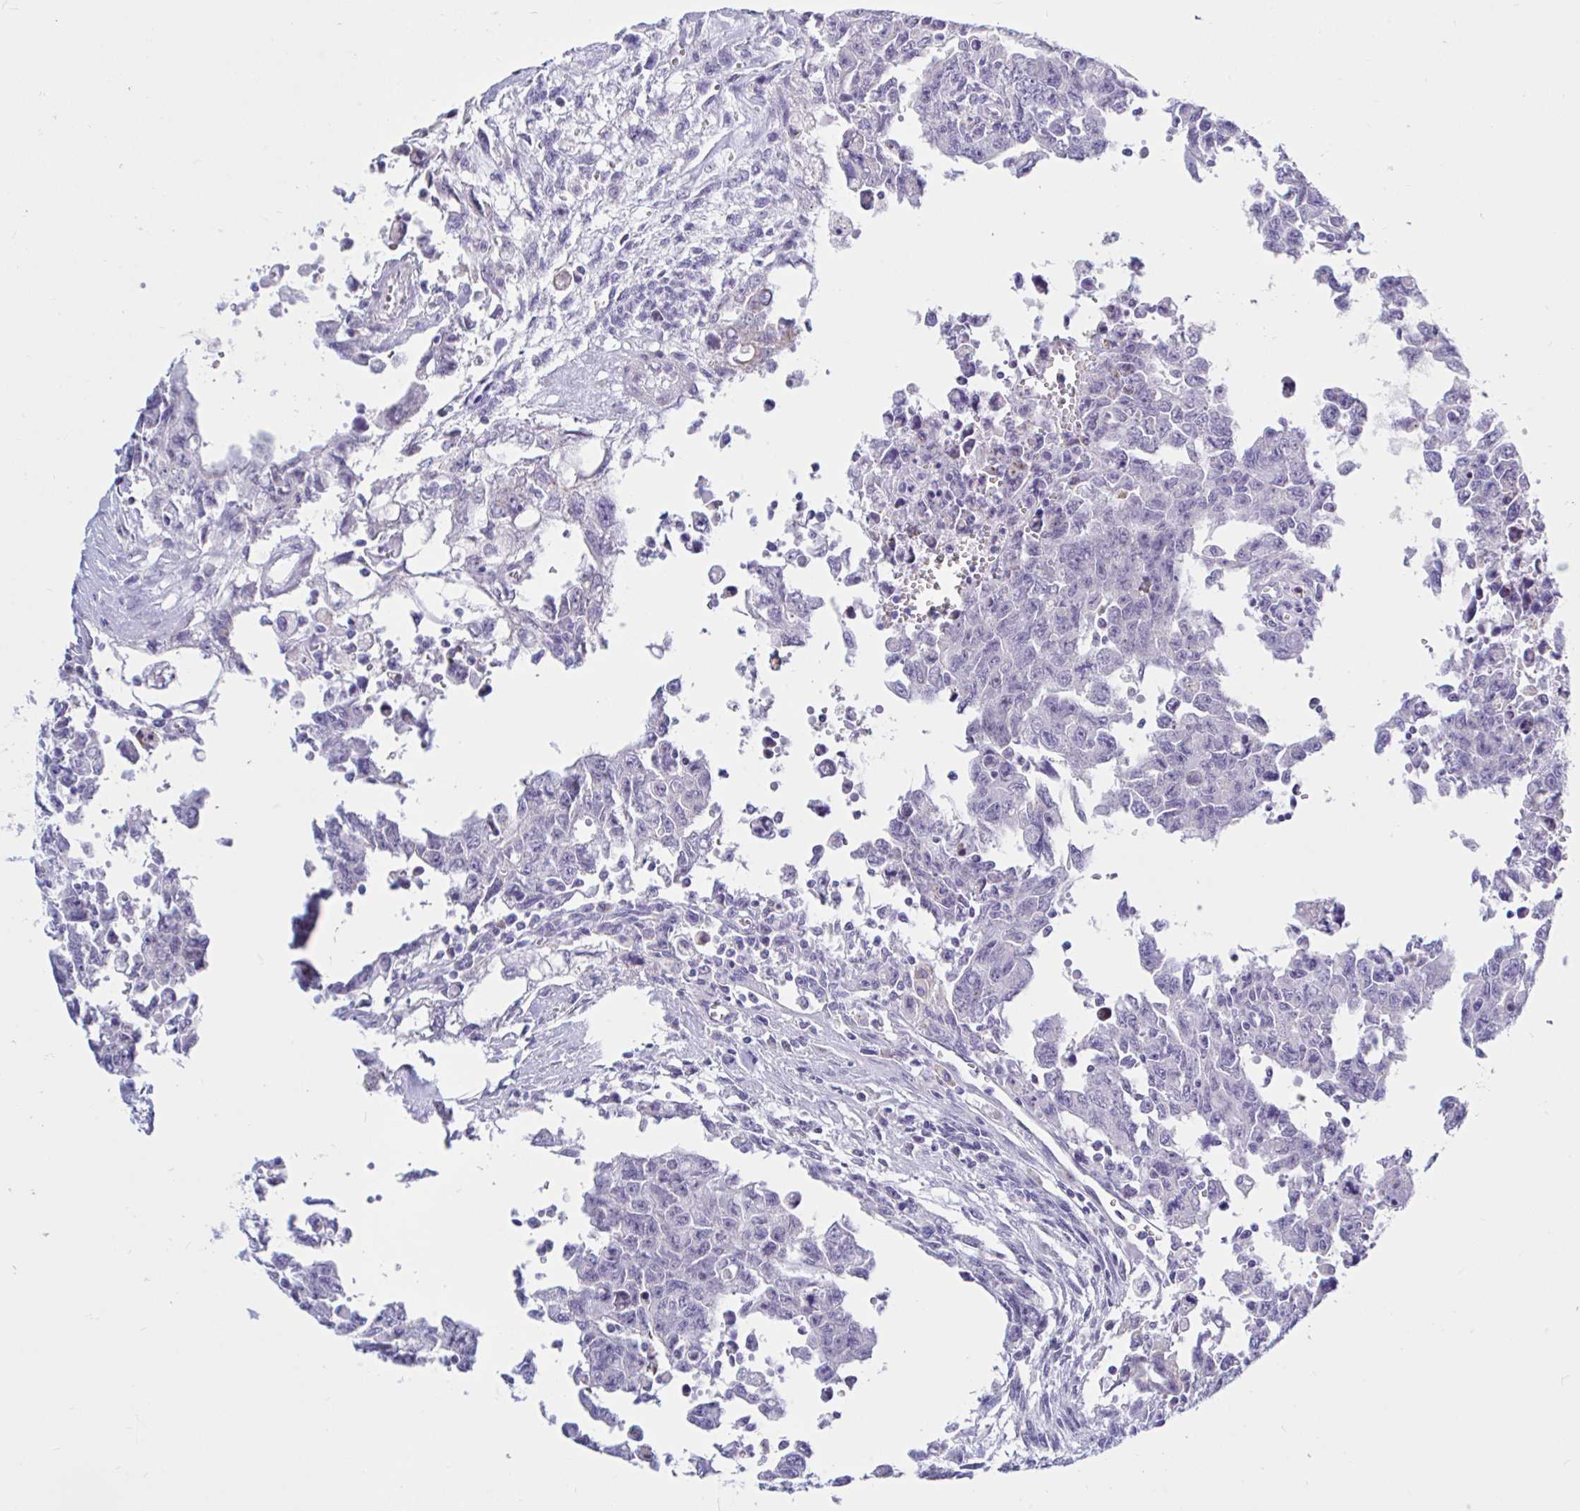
{"staining": {"intensity": "negative", "quantity": "none", "location": "none"}, "tissue": "testis cancer", "cell_type": "Tumor cells", "image_type": "cancer", "snomed": [{"axis": "morphology", "description": "Carcinoma, Embryonal, NOS"}, {"axis": "topography", "description": "Testis"}], "caption": "A histopathology image of human testis cancer (embryonal carcinoma) is negative for staining in tumor cells.", "gene": "NBPF3", "patient": {"sex": "male", "age": 24}}